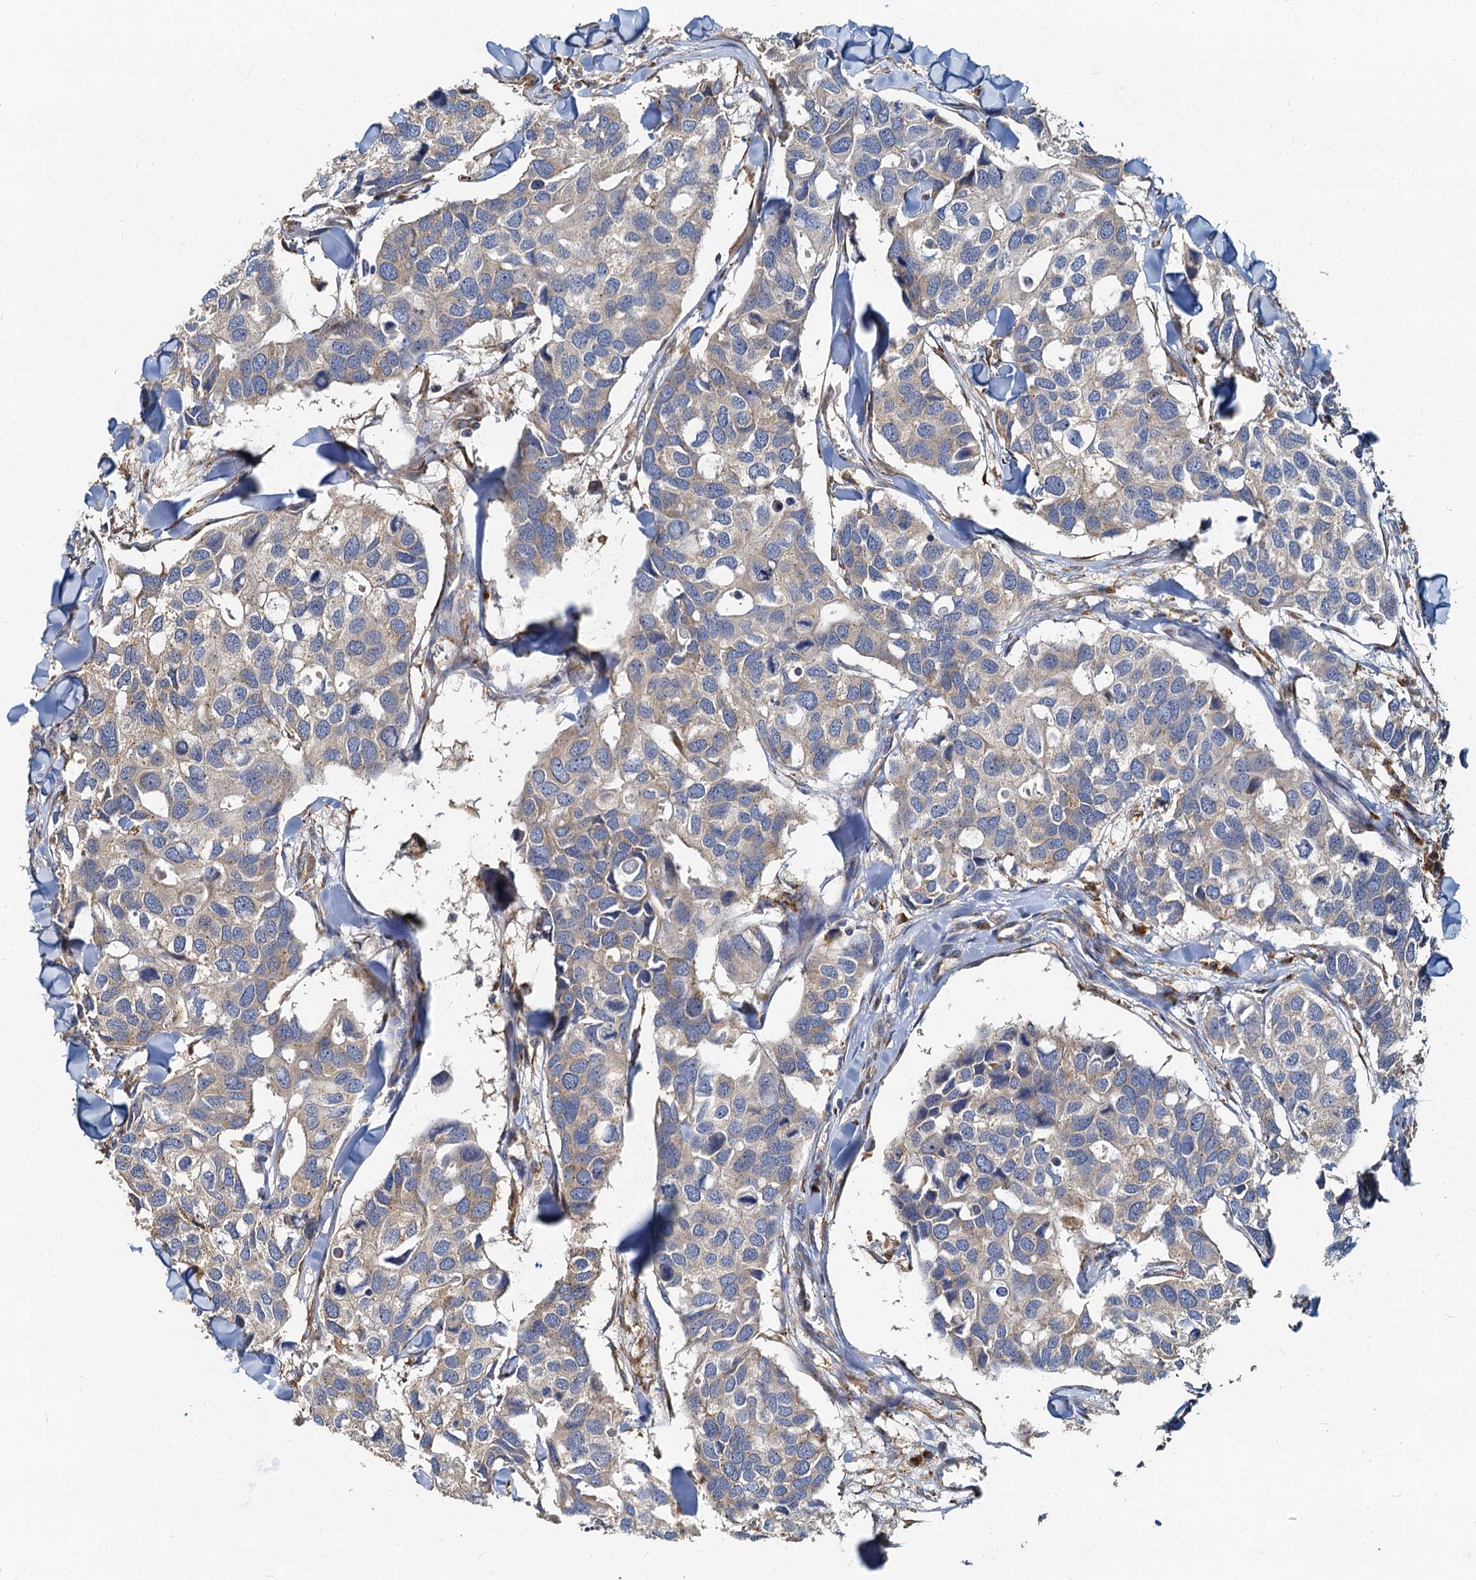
{"staining": {"intensity": "weak", "quantity": "25%-75%", "location": "cytoplasmic/membranous"}, "tissue": "breast cancer", "cell_type": "Tumor cells", "image_type": "cancer", "snomed": [{"axis": "morphology", "description": "Duct carcinoma"}, {"axis": "topography", "description": "Breast"}], "caption": "An immunohistochemistry (IHC) micrograph of tumor tissue is shown. Protein staining in brown labels weak cytoplasmic/membranous positivity in infiltrating ductal carcinoma (breast) within tumor cells.", "gene": "NKAPD1", "patient": {"sex": "female", "age": 83}}